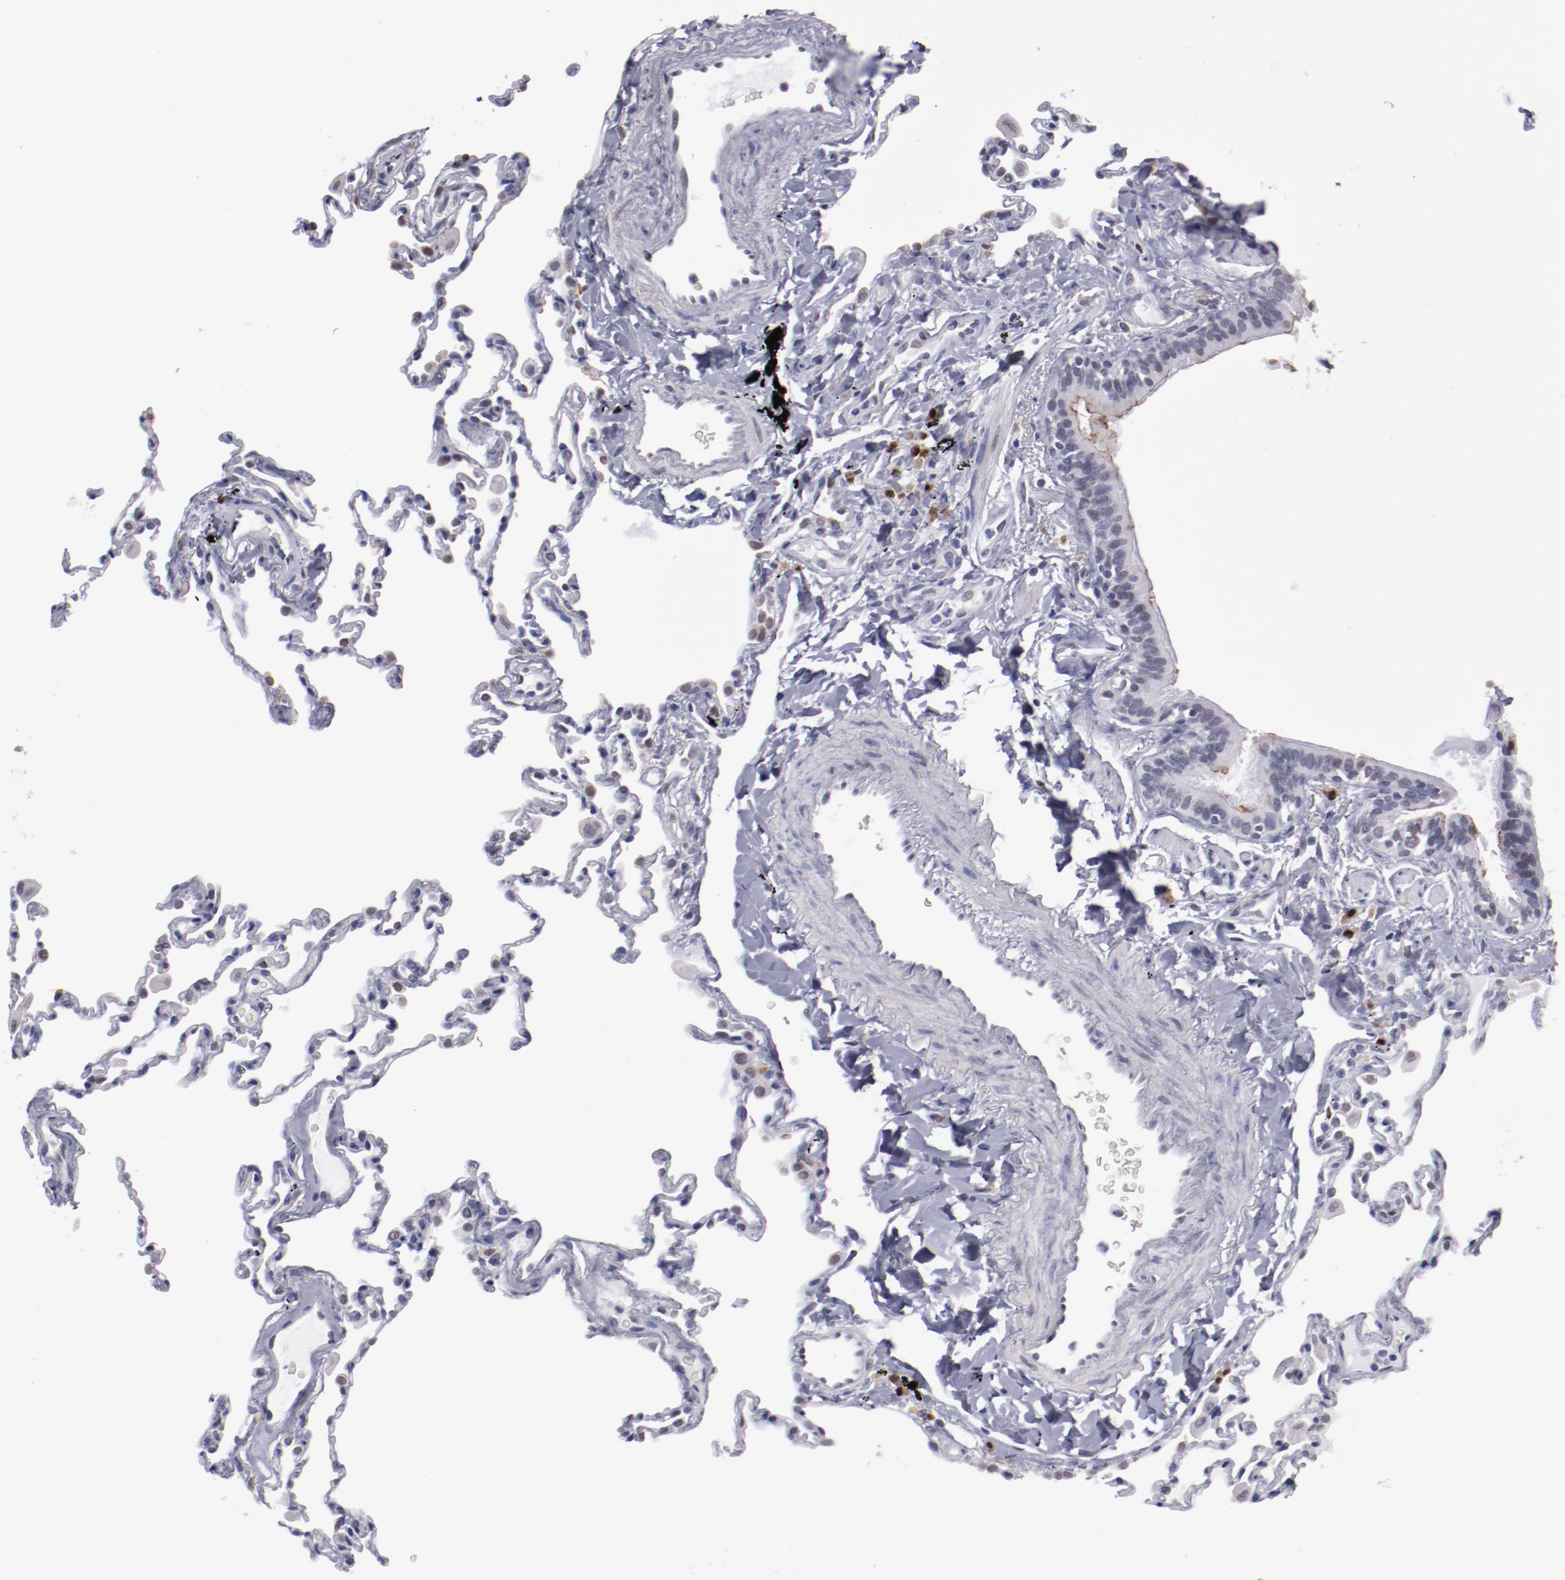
{"staining": {"intensity": "negative", "quantity": "none", "location": "none"}, "tissue": "lung", "cell_type": "Alveolar cells", "image_type": "normal", "snomed": [{"axis": "morphology", "description": "Normal tissue, NOS"}, {"axis": "topography", "description": "Lung"}], "caption": "High power microscopy micrograph of an IHC photomicrograph of normal lung, revealing no significant expression in alveolar cells.", "gene": "IRF4", "patient": {"sex": "male", "age": 59}}